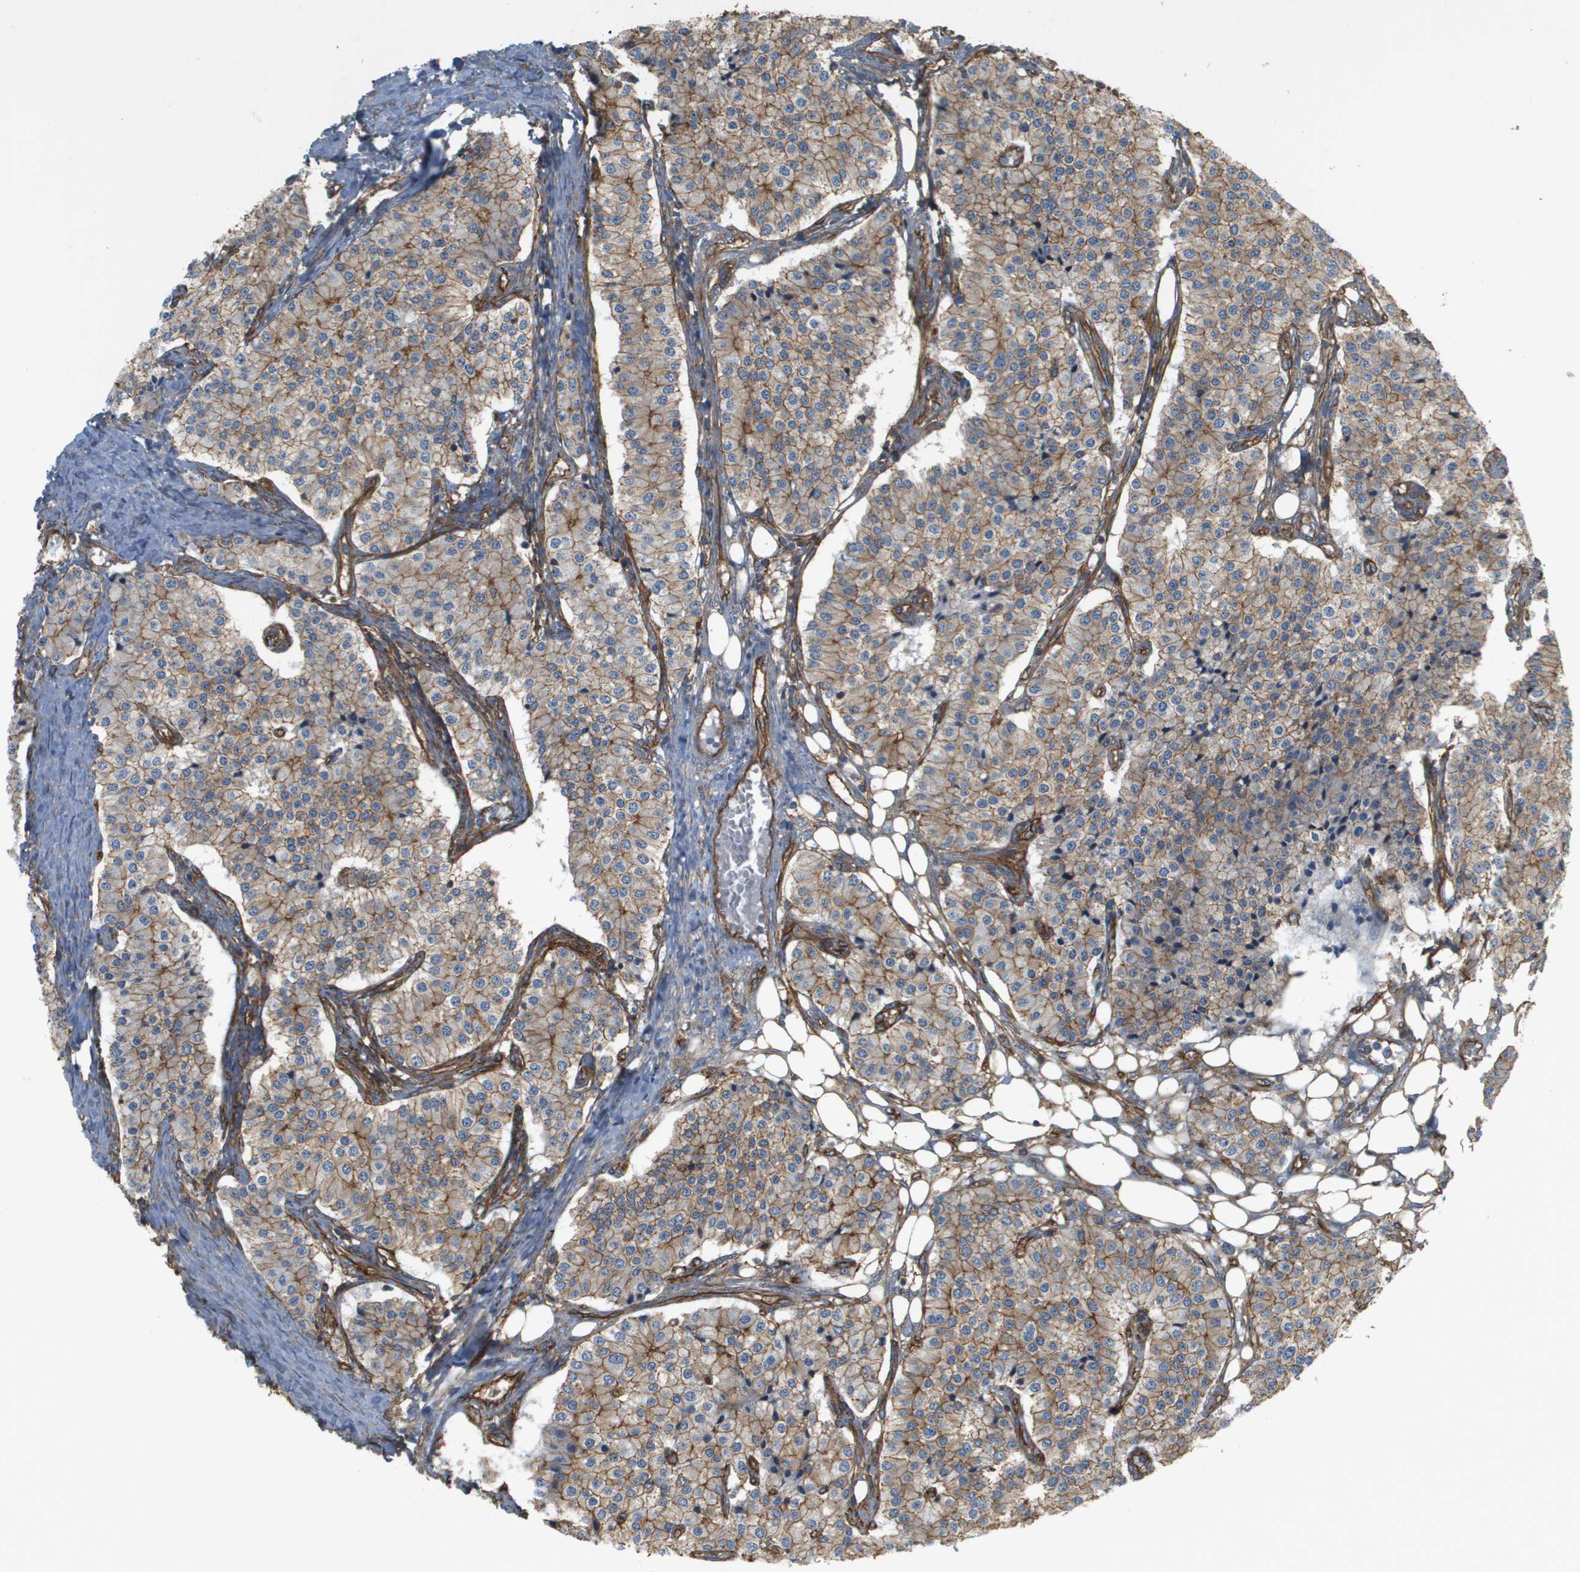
{"staining": {"intensity": "moderate", "quantity": ">75%", "location": "cytoplasmic/membranous"}, "tissue": "carcinoid", "cell_type": "Tumor cells", "image_type": "cancer", "snomed": [{"axis": "morphology", "description": "Carcinoid, malignant, NOS"}, {"axis": "topography", "description": "Colon"}], "caption": "Immunohistochemical staining of malignant carcinoid exhibits medium levels of moderate cytoplasmic/membranous staining in approximately >75% of tumor cells. (DAB = brown stain, brightfield microscopy at high magnification).", "gene": "SGMS2", "patient": {"sex": "female", "age": 52}}